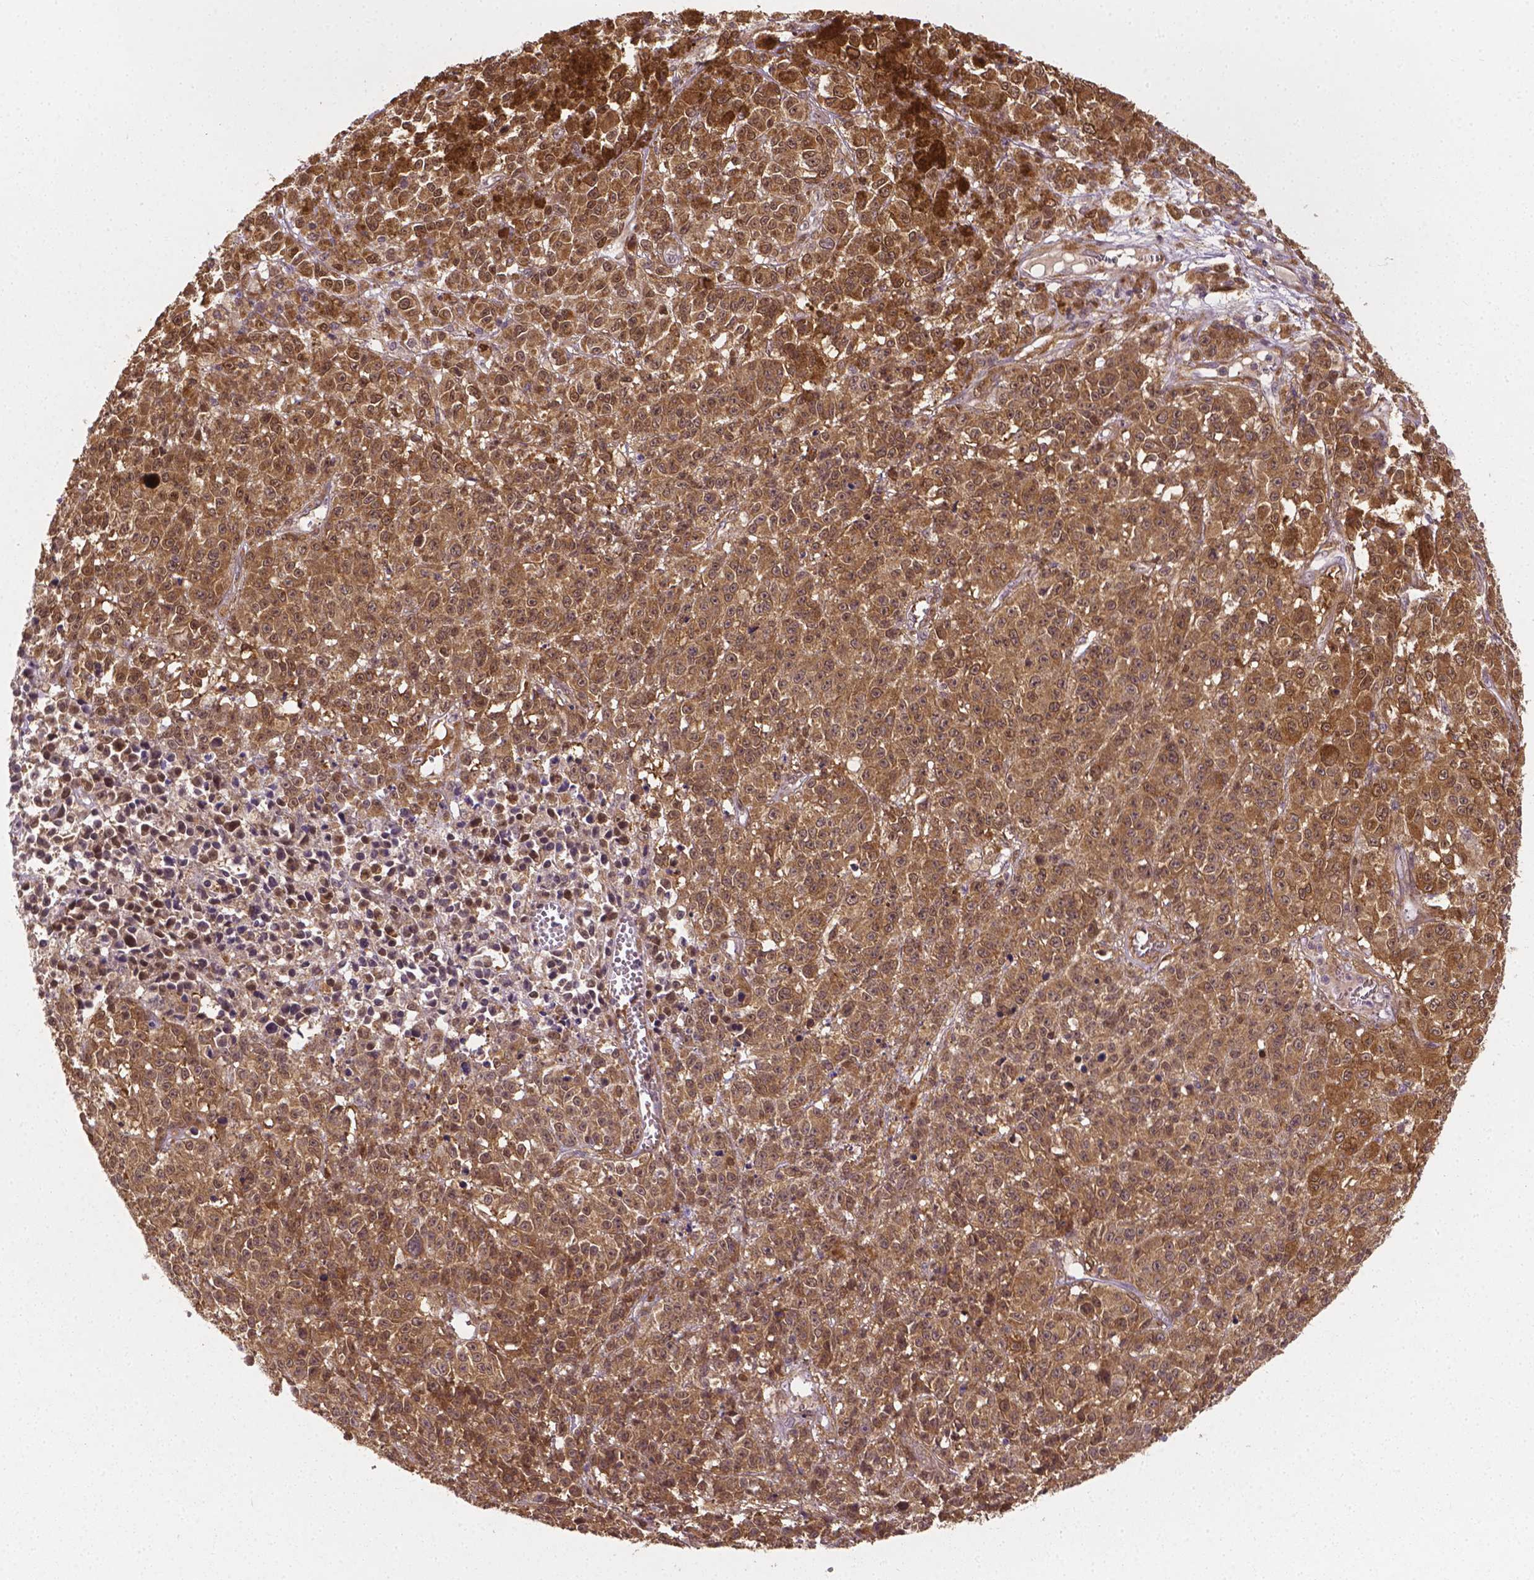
{"staining": {"intensity": "moderate", "quantity": ">75%", "location": "cytoplasmic/membranous,nuclear"}, "tissue": "melanoma", "cell_type": "Tumor cells", "image_type": "cancer", "snomed": [{"axis": "morphology", "description": "Malignant melanoma, NOS"}, {"axis": "topography", "description": "Skin"}], "caption": "Protein staining of malignant melanoma tissue exhibits moderate cytoplasmic/membranous and nuclear staining in approximately >75% of tumor cells.", "gene": "YAP1", "patient": {"sex": "female", "age": 58}}